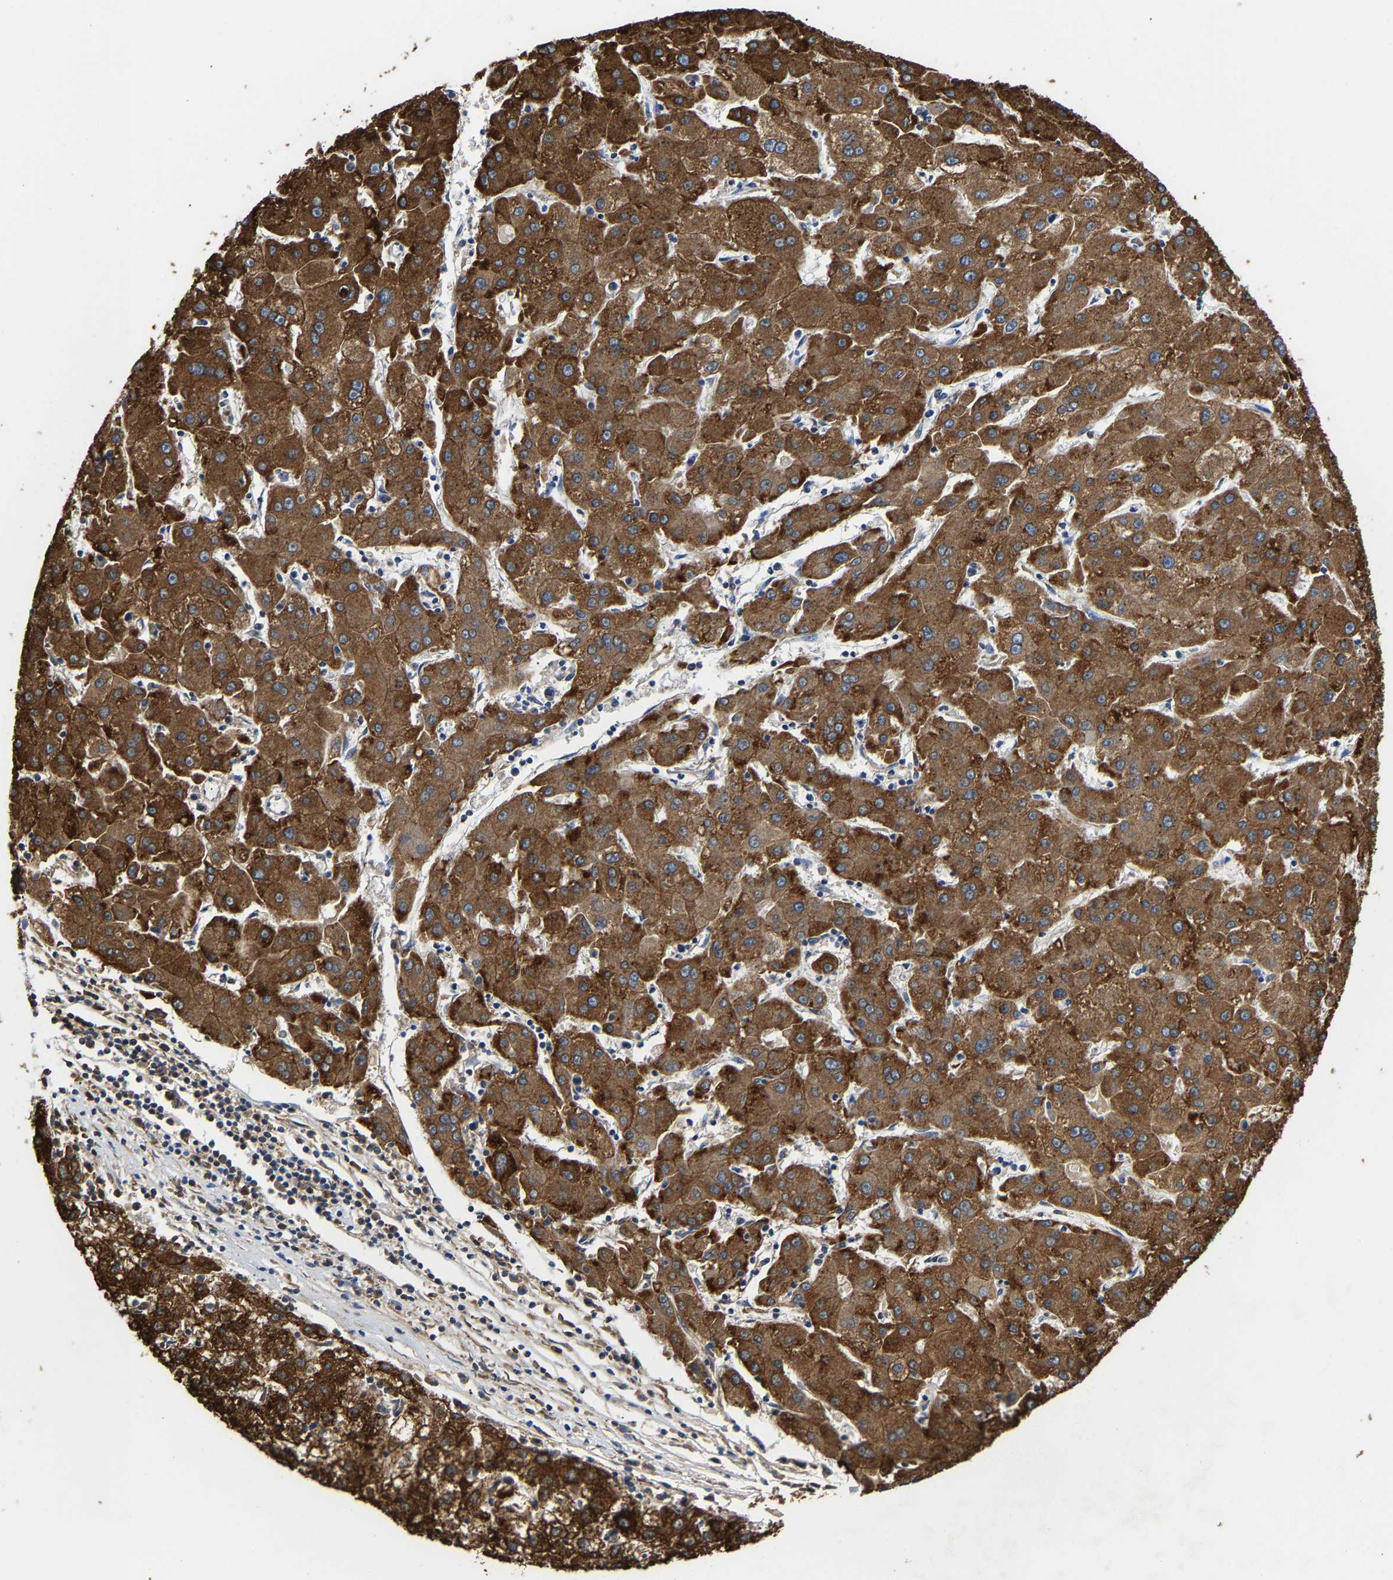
{"staining": {"intensity": "strong", "quantity": ">75%", "location": "cytoplasmic/membranous"}, "tissue": "liver cancer", "cell_type": "Tumor cells", "image_type": "cancer", "snomed": [{"axis": "morphology", "description": "Carcinoma, Hepatocellular, NOS"}, {"axis": "topography", "description": "Liver"}], "caption": "Liver cancer was stained to show a protein in brown. There is high levels of strong cytoplasmic/membranous expression in about >75% of tumor cells. The protein is shown in brown color, while the nuclei are stained blue.", "gene": "CCDC171", "patient": {"sex": "male", "age": 72}}